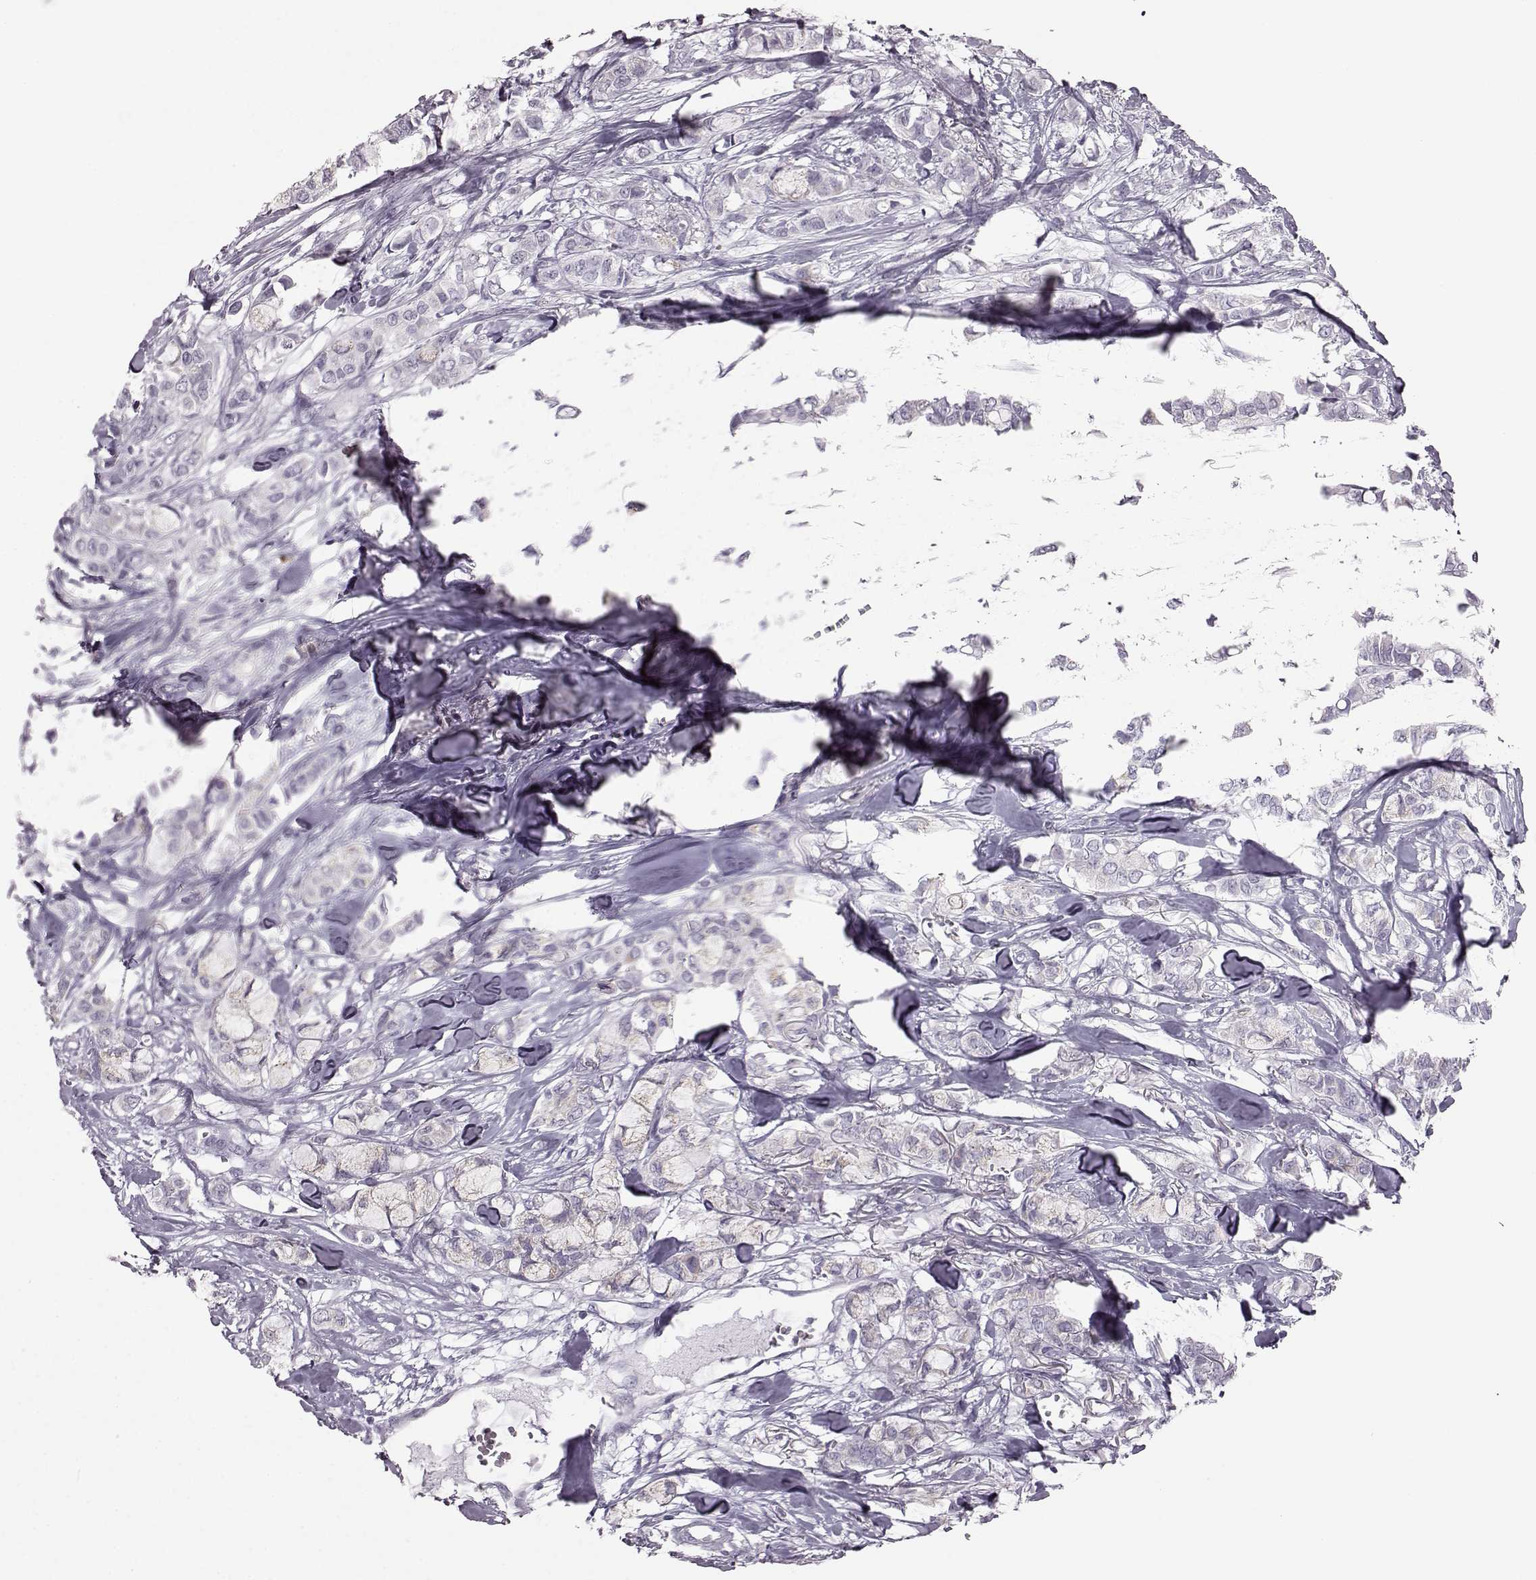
{"staining": {"intensity": "negative", "quantity": "none", "location": "none"}, "tissue": "breast cancer", "cell_type": "Tumor cells", "image_type": "cancer", "snomed": [{"axis": "morphology", "description": "Duct carcinoma"}, {"axis": "topography", "description": "Breast"}], "caption": "Breast cancer stained for a protein using immunohistochemistry (IHC) reveals no expression tumor cells.", "gene": "JSRP1", "patient": {"sex": "female", "age": 85}}